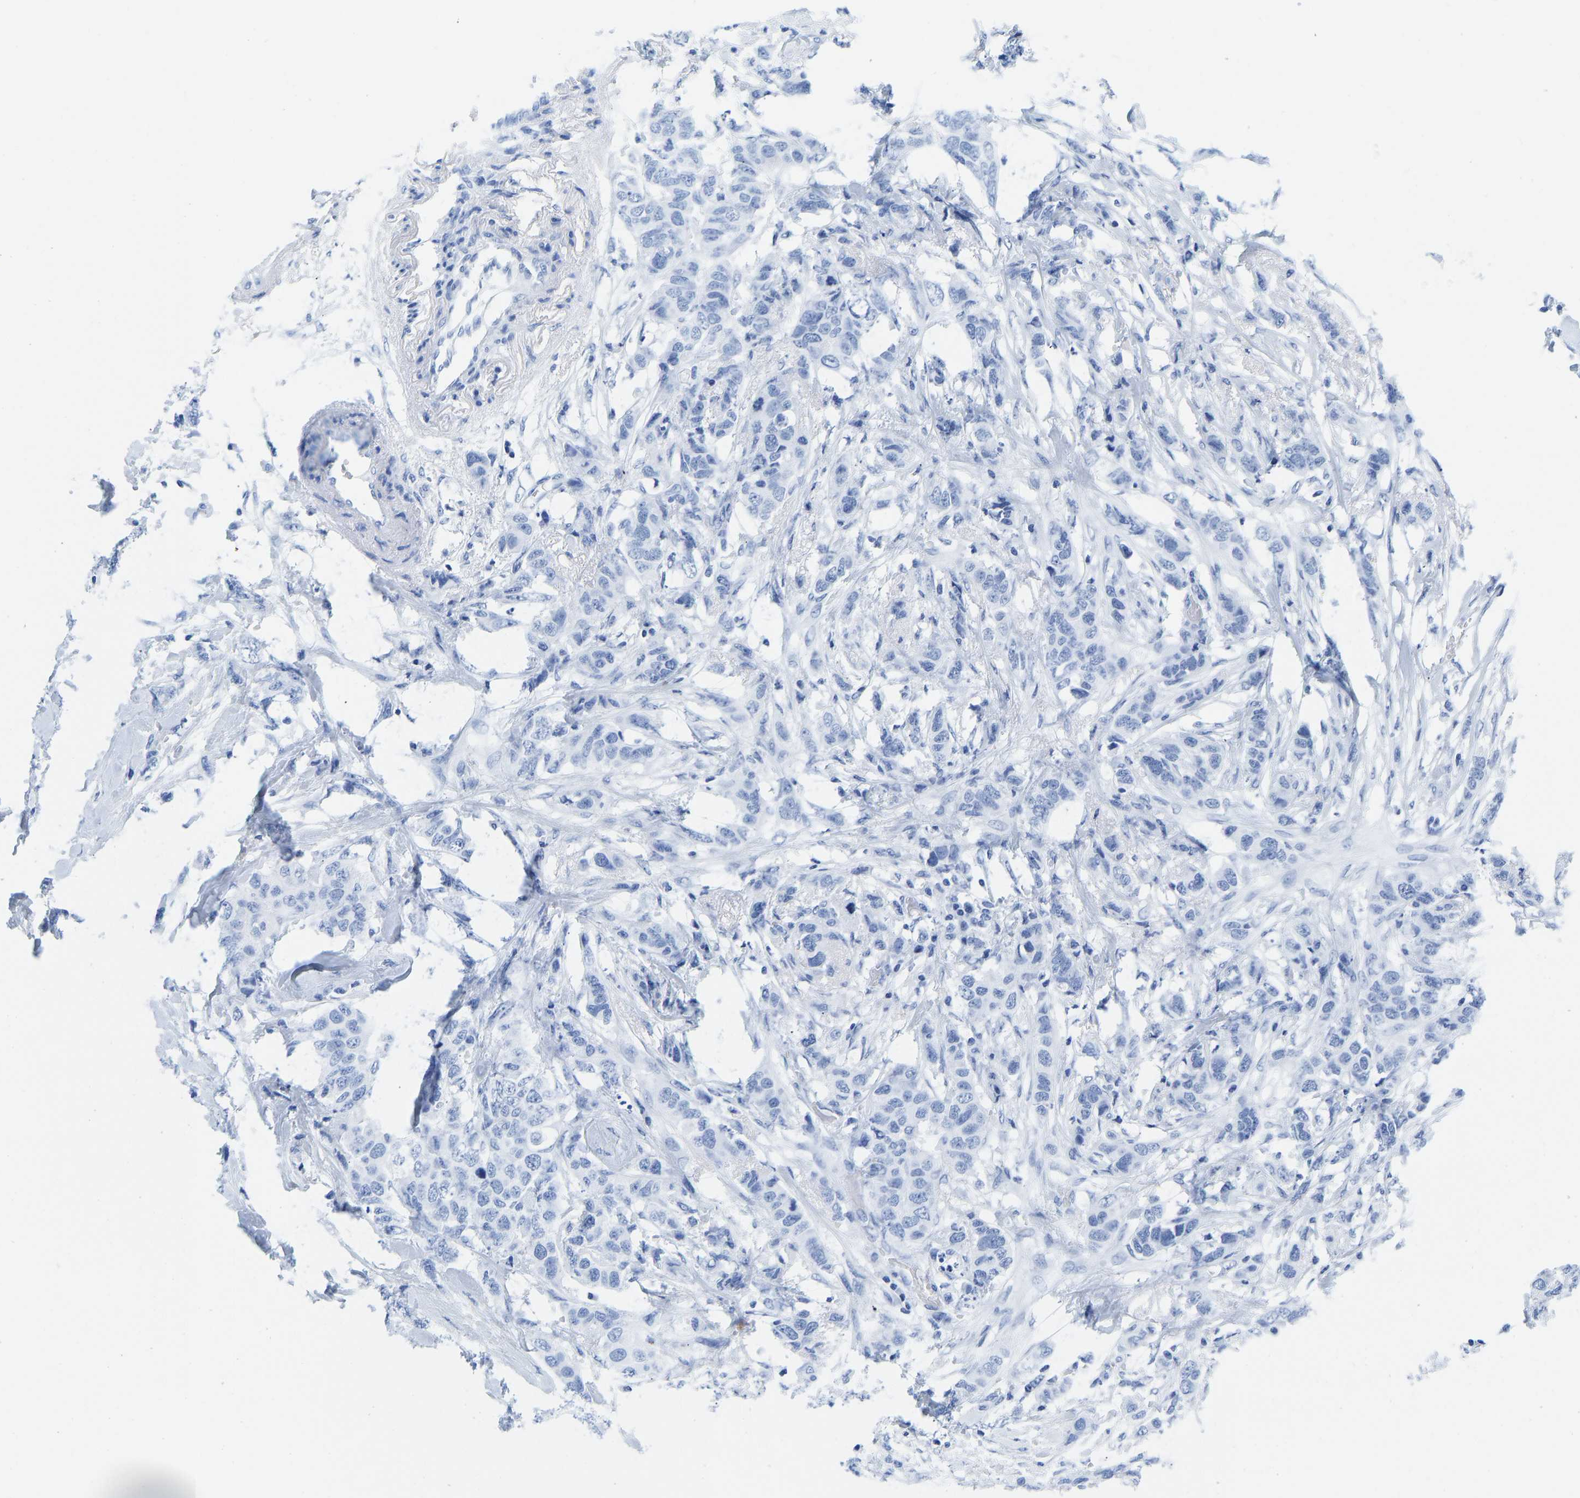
{"staining": {"intensity": "negative", "quantity": "none", "location": "none"}, "tissue": "breast cancer", "cell_type": "Tumor cells", "image_type": "cancer", "snomed": [{"axis": "morphology", "description": "Duct carcinoma"}, {"axis": "topography", "description": "Breast"}], "caption": "DAB immunohistochemical staining of human breast invasive ductal carcinoma shows no significant positivity in tumor cells.", "gene": "ELMO2", "patient": {"sex": "female", "age": 50}}